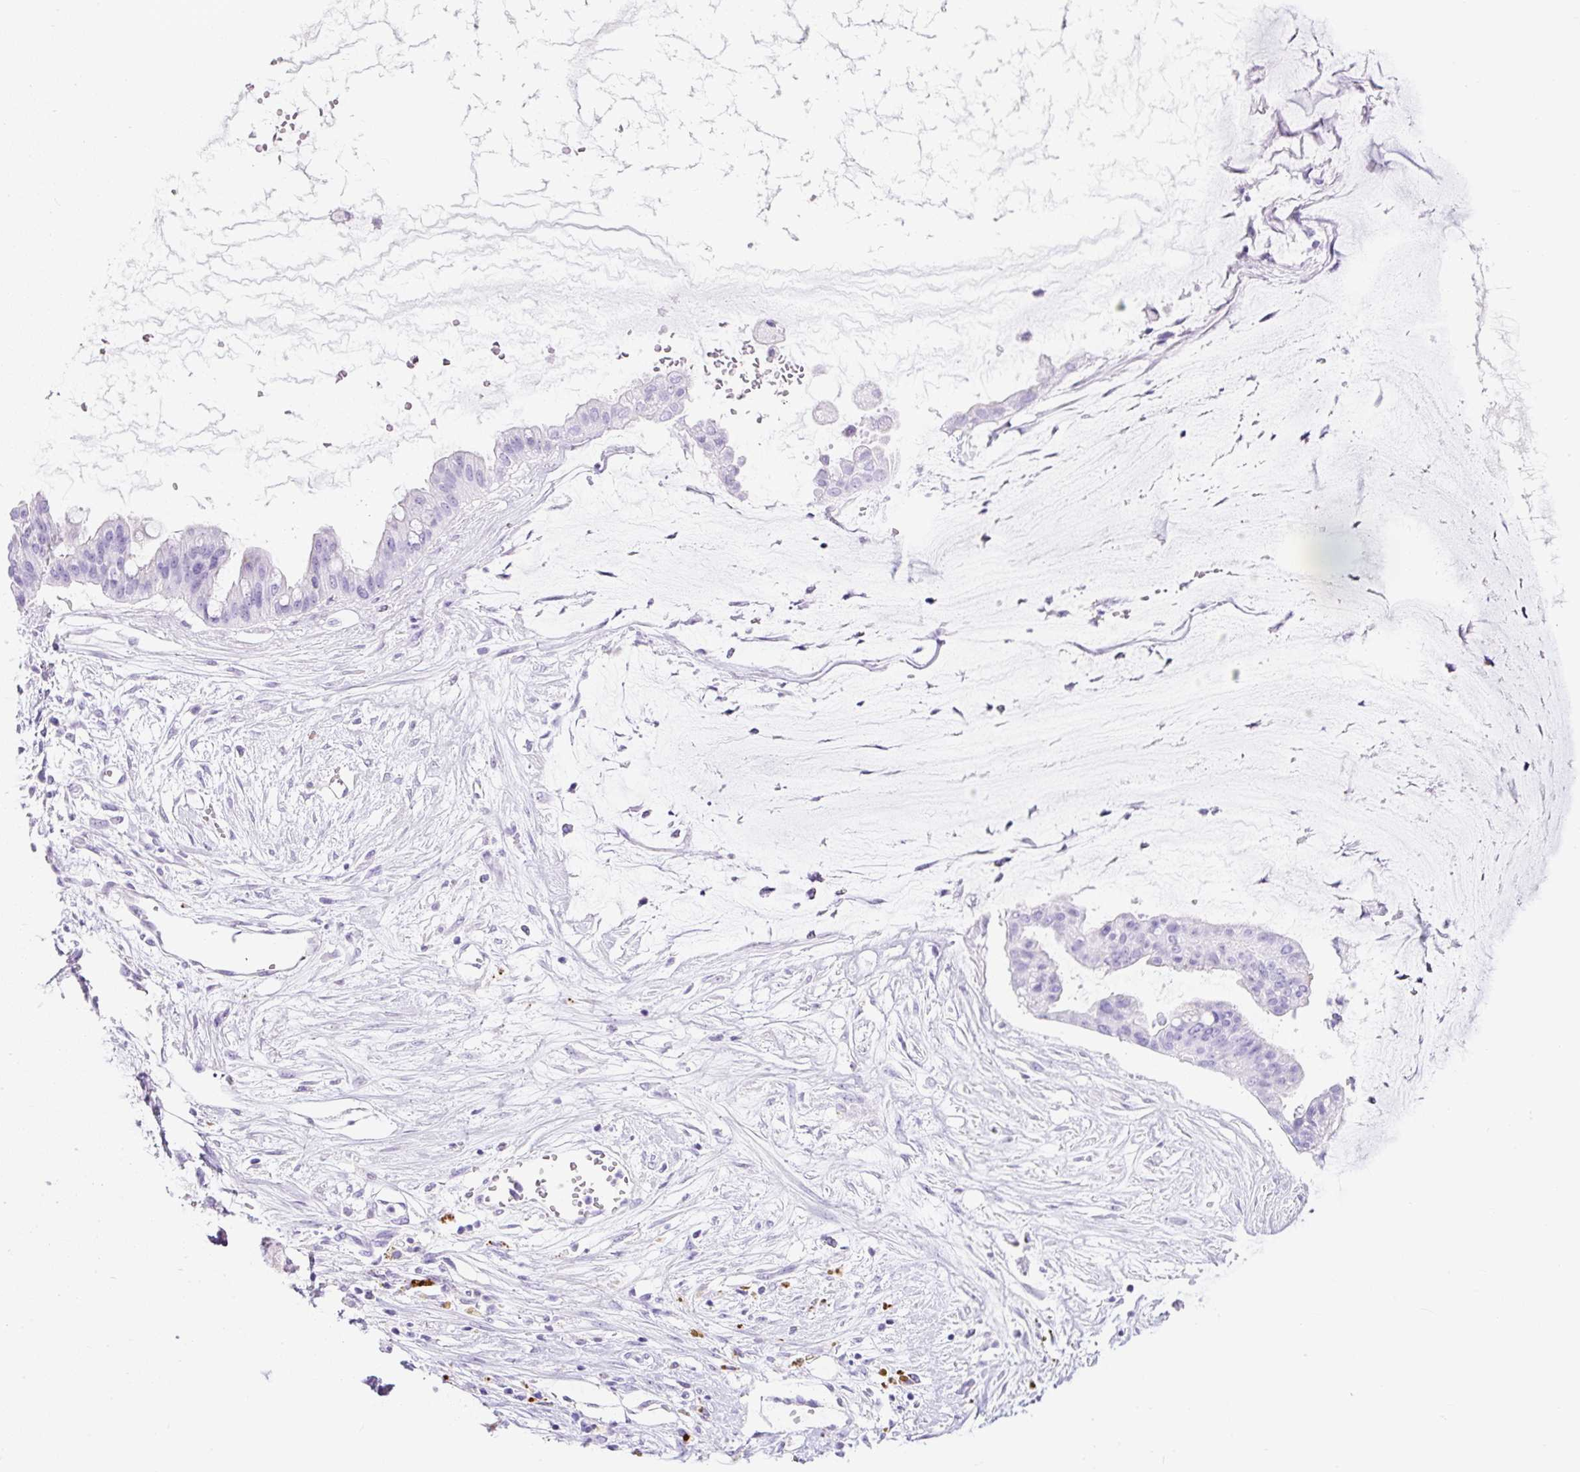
{"staining": {"intensity": "negative", "quantity": "none", "location": "none"}, "tissue": "ovarian cancer", "cell_type": "Tumor cells", "image_type": "cancer", "snomed": [{"axis": "morphology", "description": "Cystadenocarcinoma, mucinous, NOS"}, {"axis": "topography", "description": "Ovary"}], "caption": "Tumor cells are negative for protein expression in human ovarian mucinous cystadenocarcinoma.", "gene": "TMEM200B", "patient": {"sex": "female", "age": 73}}